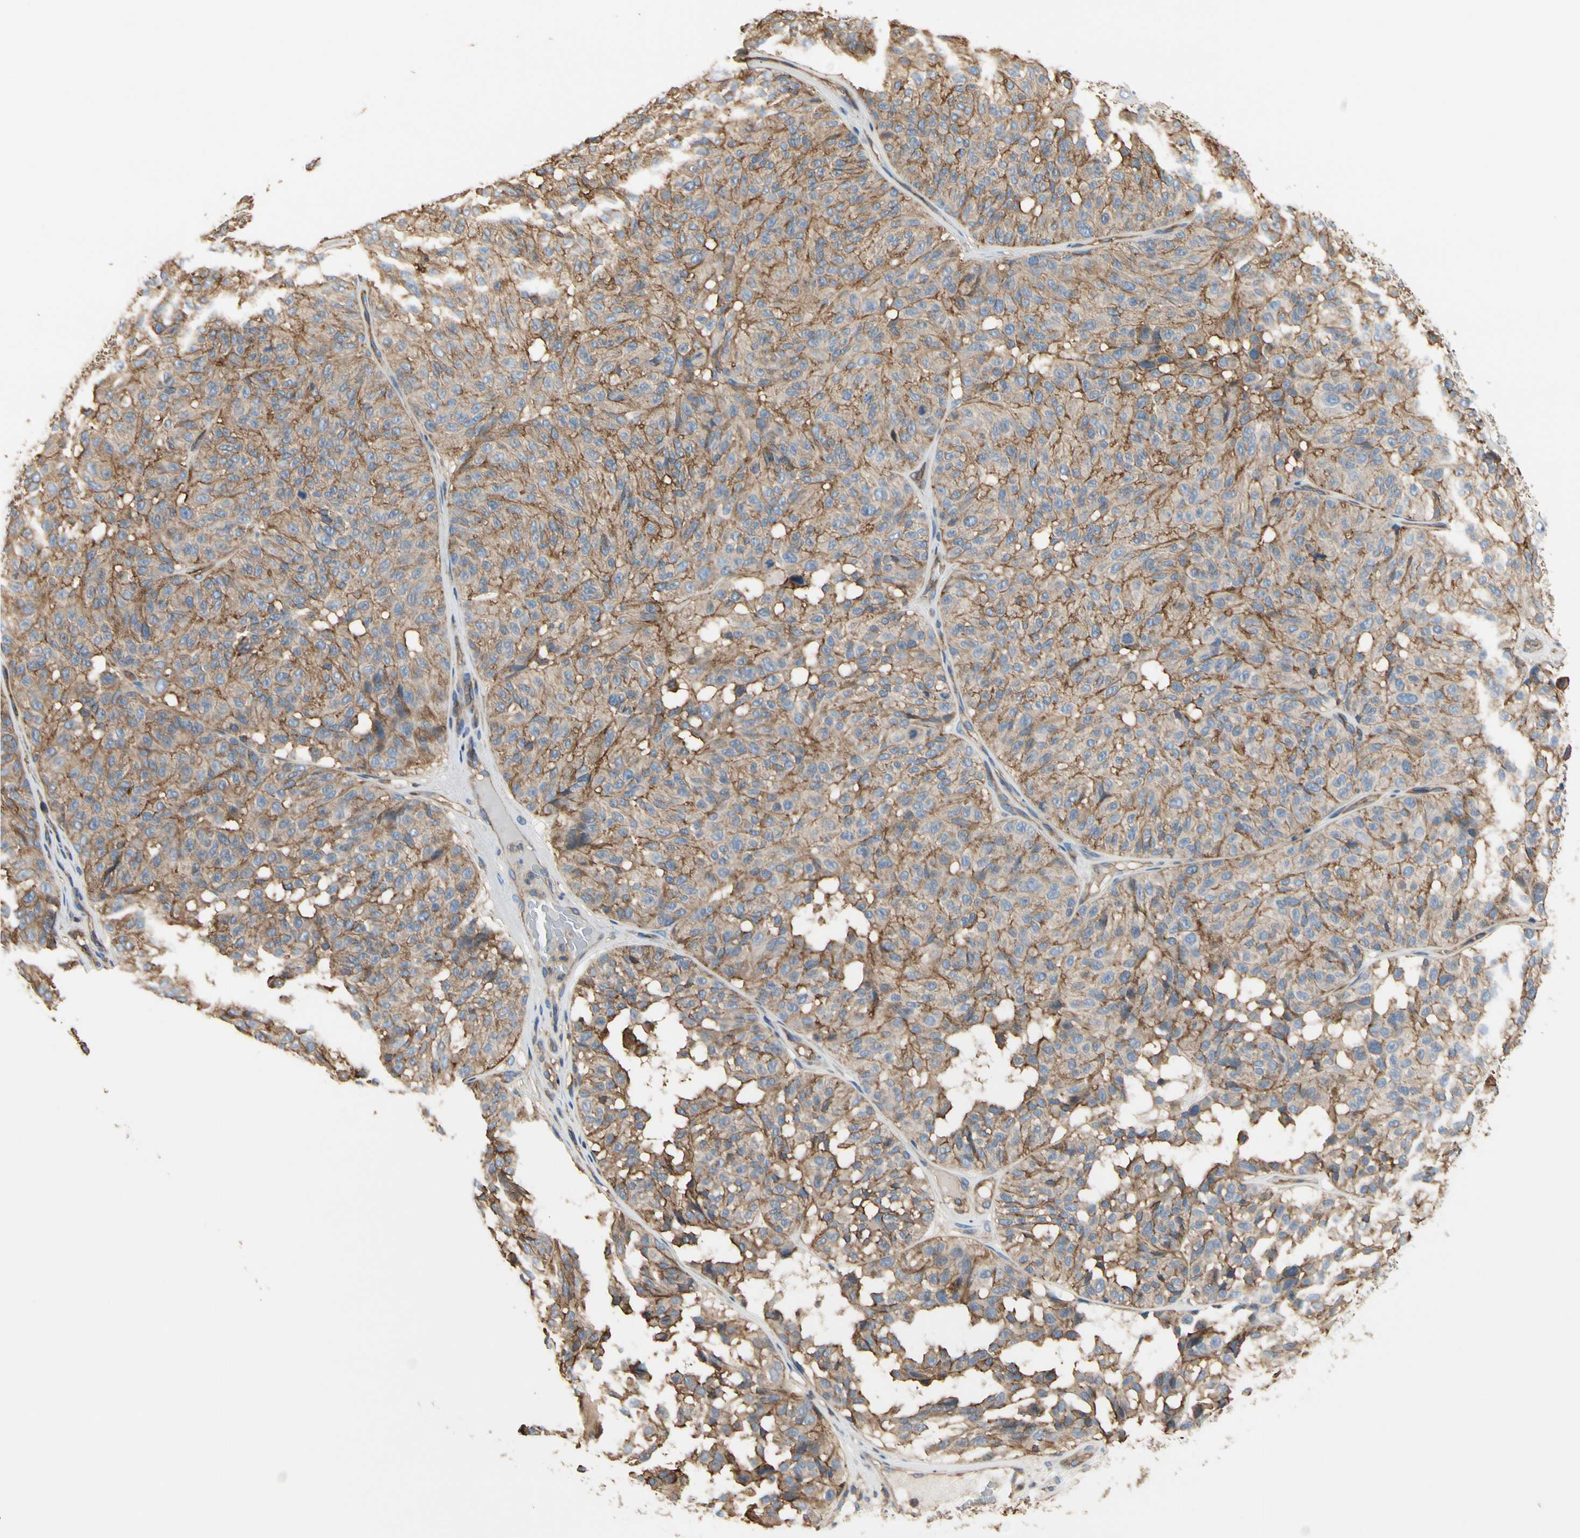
{"staining": {"intensity": "moderate", "quantity": "25%-75%", "location": "cytoplasmic/membranous"}, "tissue": "melanoma", "cell_type": "Tumor cells", "image_type": "cancer", "snomed": [{"axis": "morphology", "description": "Malignant melanoma, NOS"}, {"axis": "topography", "description": "Skin"}], "caption": "There is medium levels of moderate cytoplasmic/membranous expression in tumor cells of malignant melanoma, as demonstrated by immunohistochemical staining (brown color).", "gene": "IL1RL1", "patient": {"sex": "female", "age": 46}}